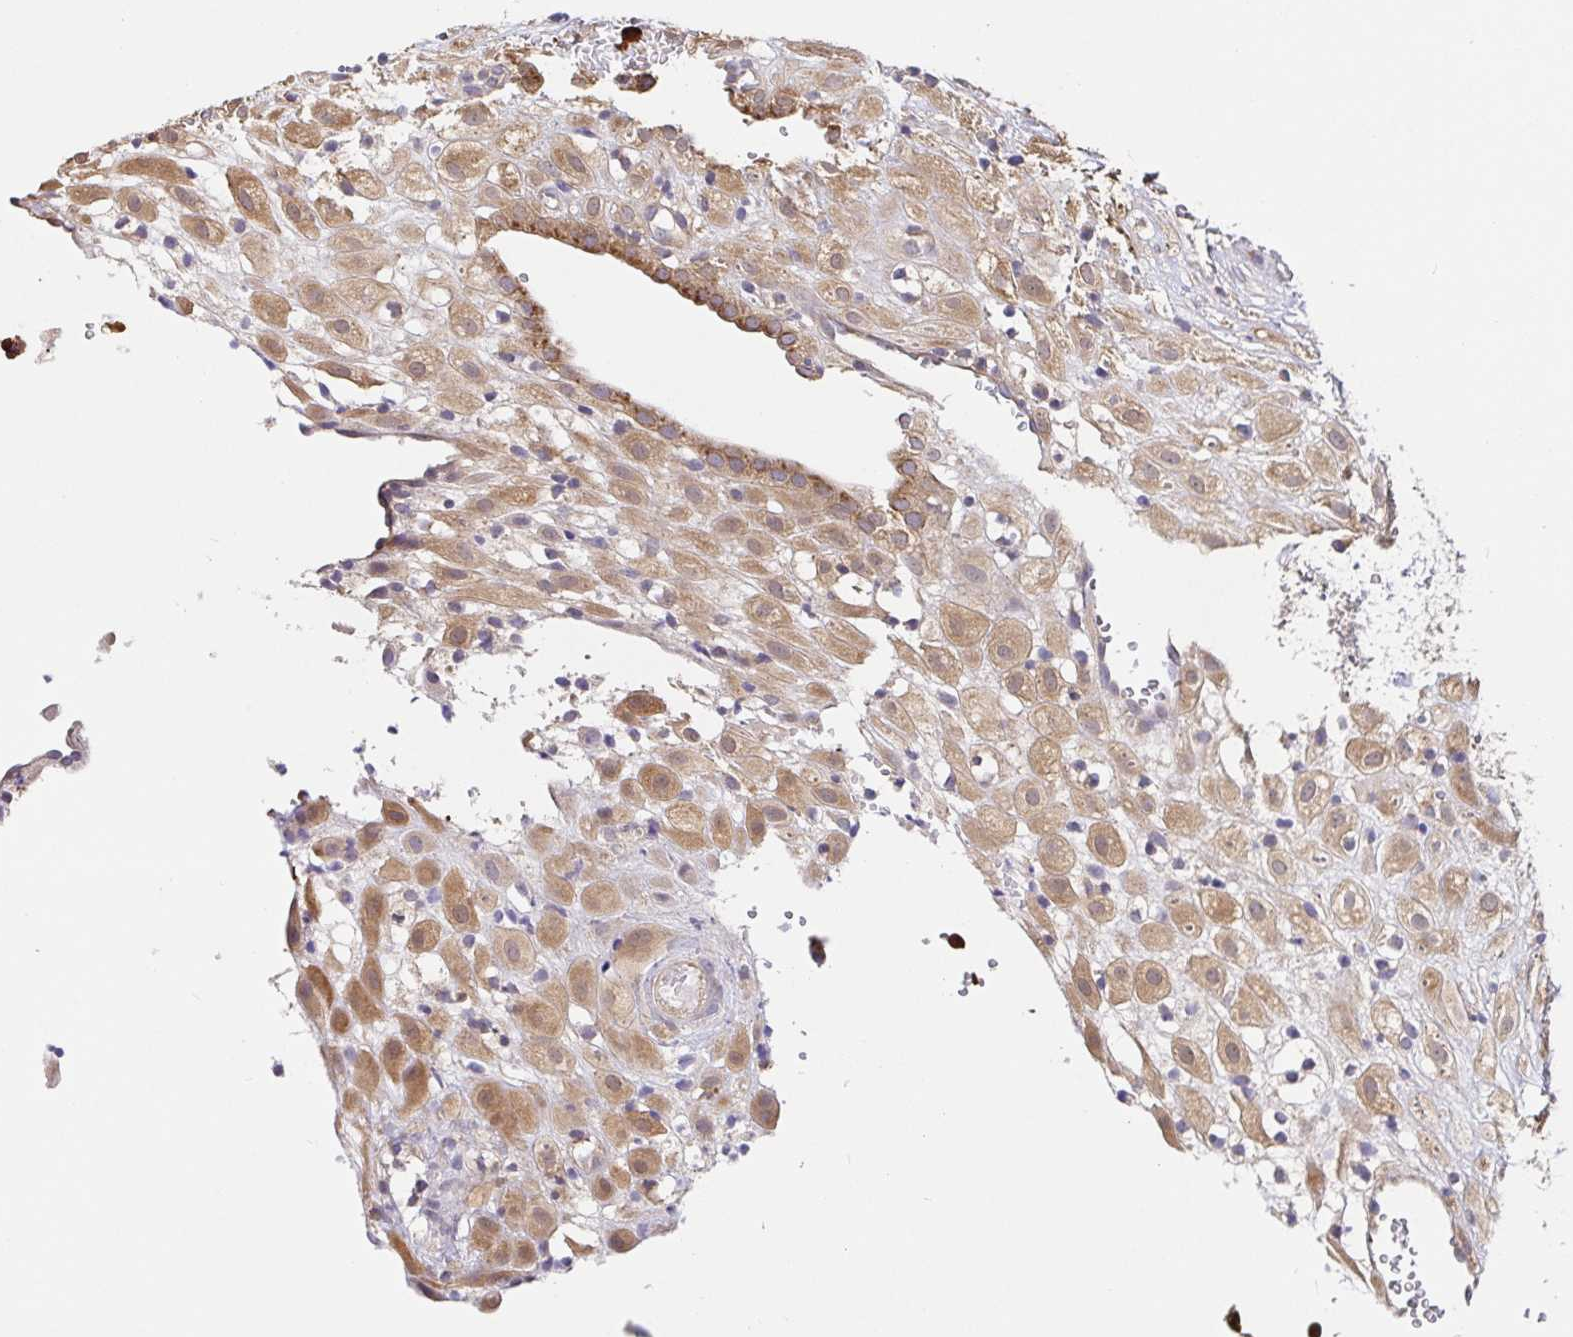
{"staining": {"intensity": "moderate", "quantity": ">75%", "location": "cytoplasmic/membranous"}, "tissue": "placenta", "cell_type": "Decidual cells", "image_type": "normal", "snomed": [{"axis": "morphology", "description": "Normal tissue, NOS"}, {"axis": "topography", "description": "Placenta"}], "caption": "High-magnification brightfield microscopy of normal placenta stained with DAB (3,3'-diaminobenzidine) (brown) and counterstained with hematoxylin (blue). decidual cells exhibit moderate cytoplasmic/membranous positivity is identified in about>75% of cells.", "gene": "PDPK1", "patient": {"sex": "female", "age": 24}}